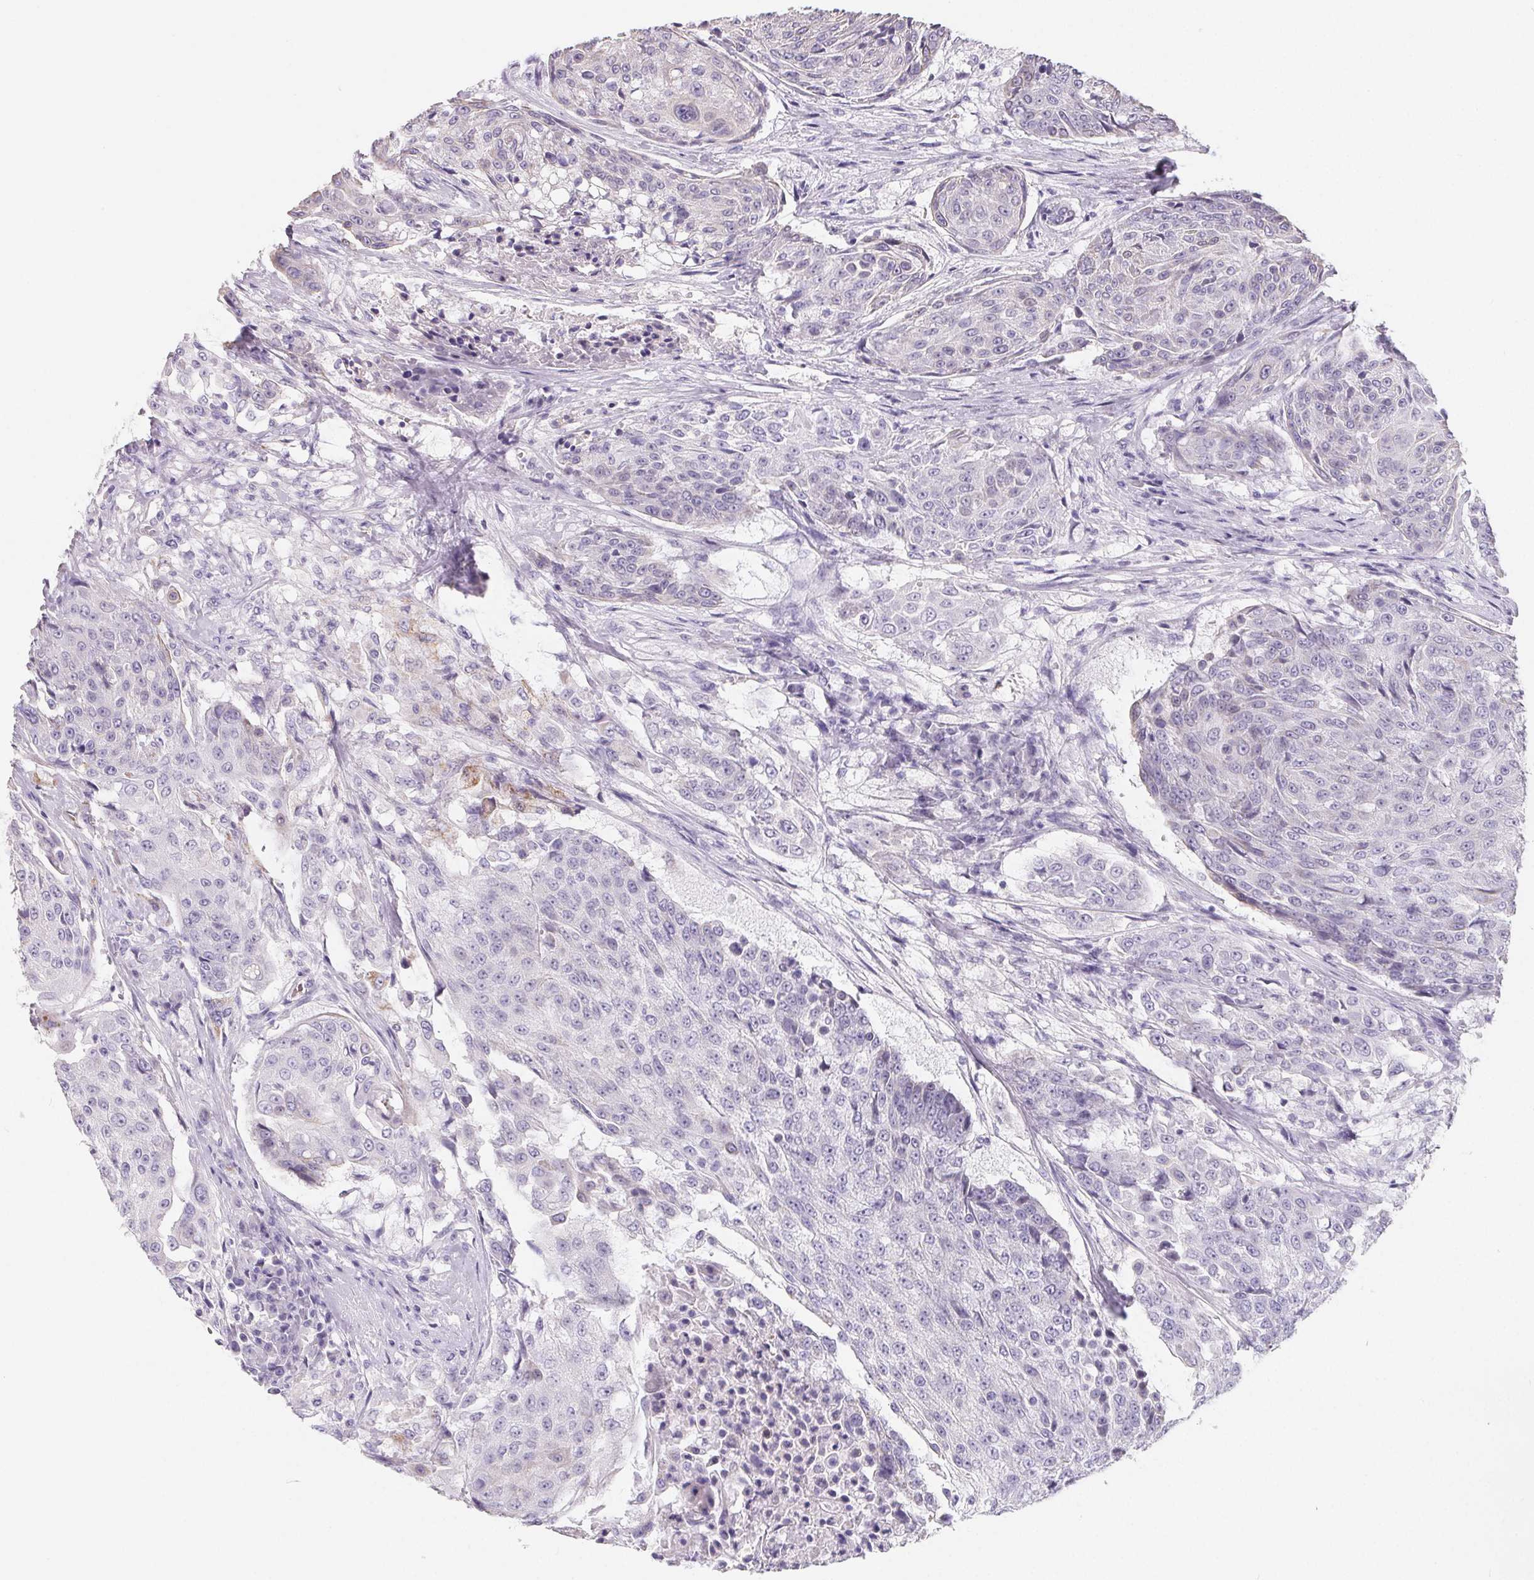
{"staining": {"intensity": "negative", "quantity": "none", "location": "none"}, "tissue": "urothelial cancer", "cell_type": "Tumor cells", "image_type": "cancer", "snomed": [{"axis": "morphology", "description": "Urothelial carcinoma, High grade"}, {"axis": "topography", "description": "Urinary bladder"}], "caption": "Urothelial carcinoma (high-grade) was stained to show a protein in brown. There is no significant positivity in tumor cells.", "gene": "FDX1", "patient": {"sex": "female", "age": 63}}